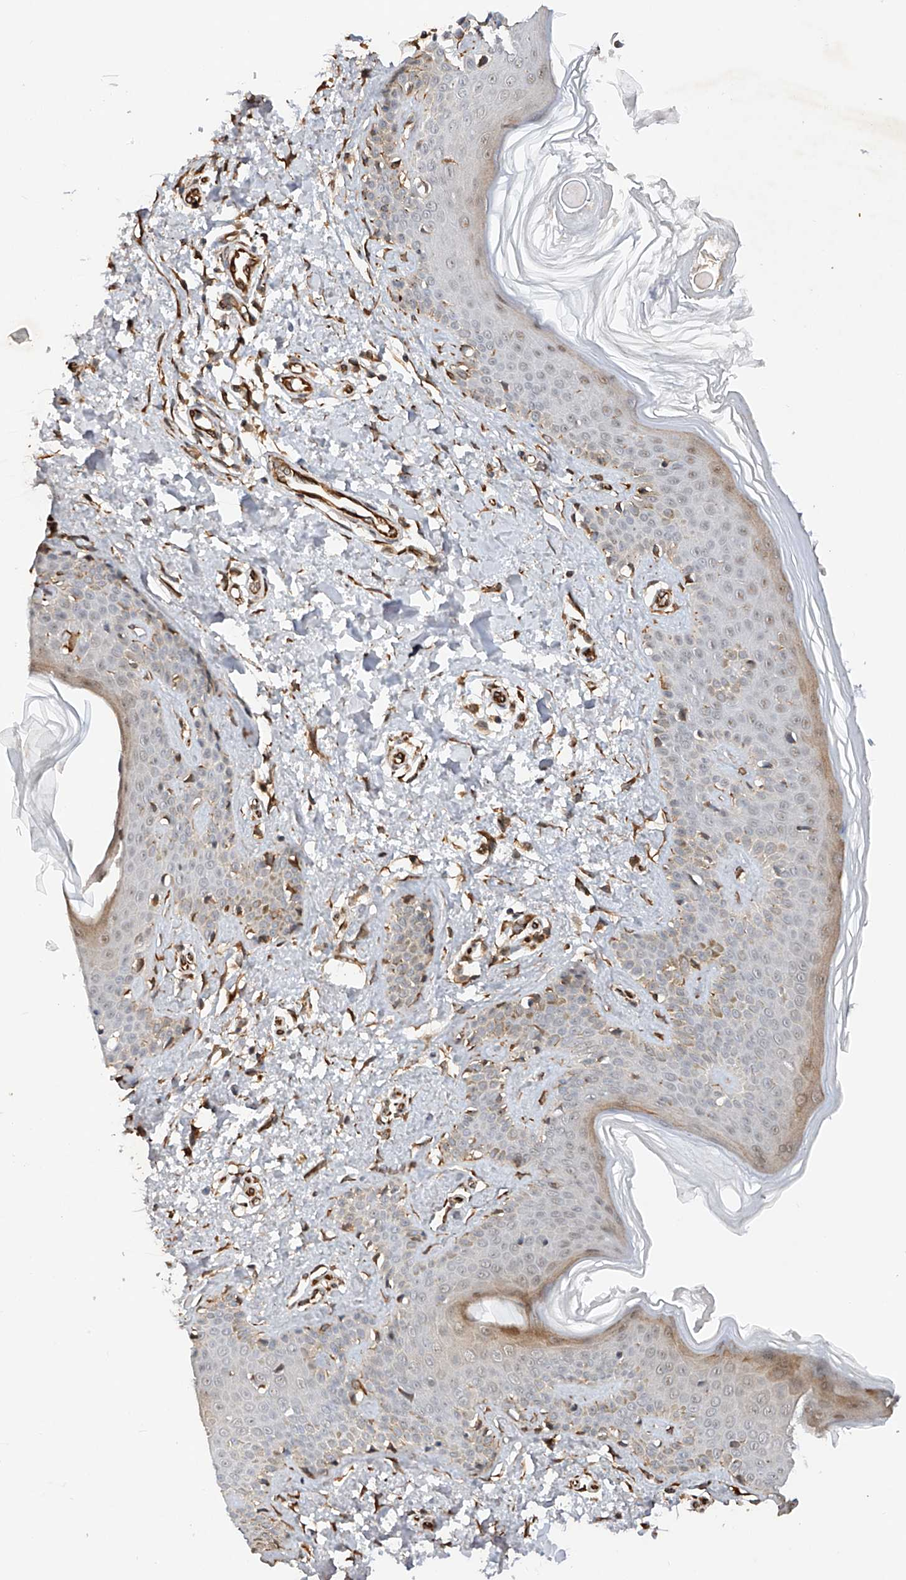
{"staining": {"intensity": "strong", "quantity": ">75%", "location": "cytoplasmic/membranous,nuclear"}, "tissue": "skin", "cell_type": "Fibroblasts", "image_type": "normal", "snomed": [{"axis": "morphology", "description": "Normal tissue, NOS"}, {"axis": "topography", "description": "Skin"}], "caption": "Normal skin demonstrates strong cytoplasmic/membranous,nuclear positivity in approximately >75% of fibroblasts, visualized by immunohistochemistry.", "gene": "AMD1", "patient": {"sex": "male", "age": 37}}